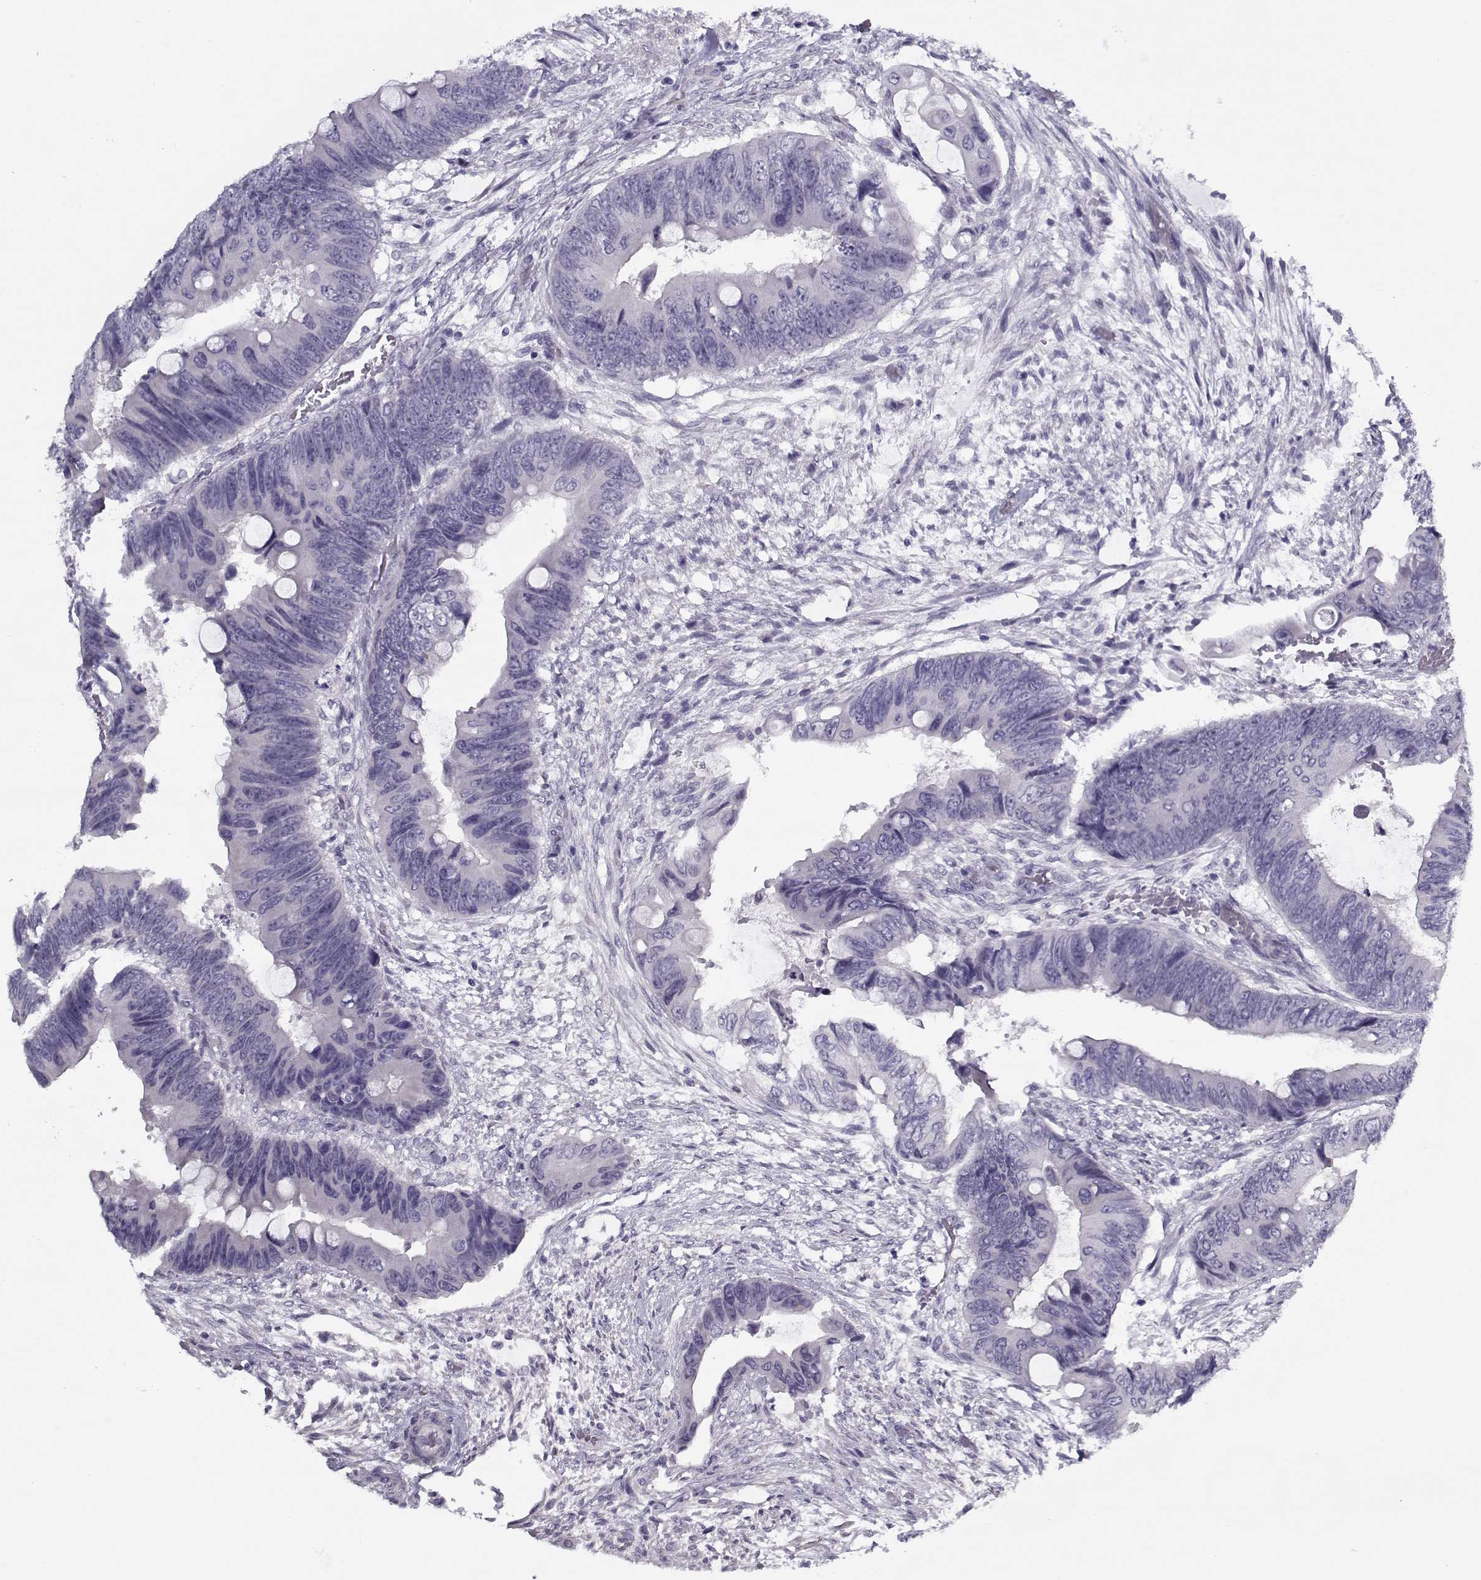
{"staining": {"intensity": "negative", "quantity": "none", "location": "none"}, "tissue": "colorectal cancer", "cell_type": "Tumor cells", "image_type": "cancer", "snomed": [{"axis": "morphology", "description": "Adenocarcinoma, NOS"}, {"axis": "topography", "description": "Rectum"}], "caption": "Colorectal cancer was stained to show a protein in brown. There is no significant staining in tumor cells.", "gene": "CIBAR1", "patient": {"sex": "male", "age": 63}}